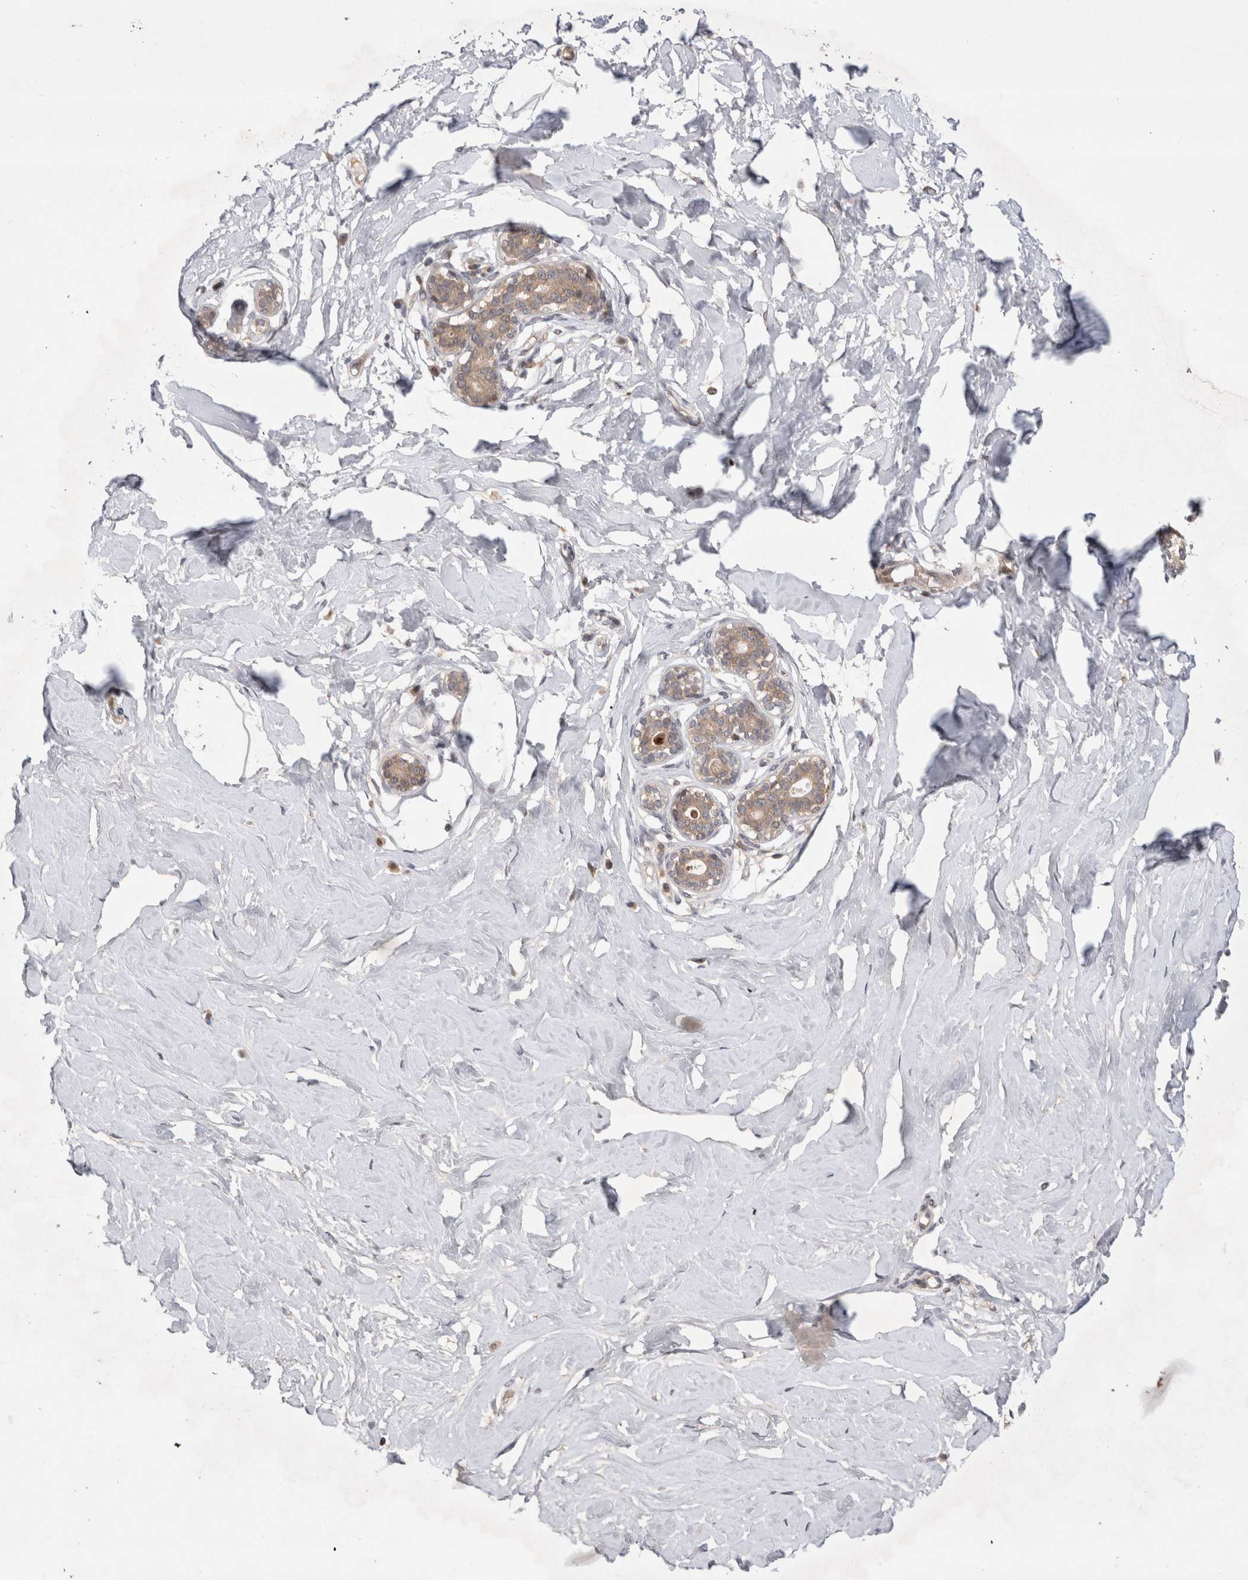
{"staining": {"intensity": "negative", "quantity": "none", "location": "none"}, "tissue": "breast", "cell_type": "Adipocytes", "image_type": "normal", "snomed": [{"axis": "morphology", "description": "Normal tissue, NOS"}, {"axis": "morphology", "description": "Adenoma, NOS"}, {"axis": "topography", "description": "Breast"}], "caption": "This is an immunohistochemistry micrograph of benign breast. There is no expression in adipocytes.", "gene": "PLEKHM1", "patient": {"sex": "female", "age": 23}}